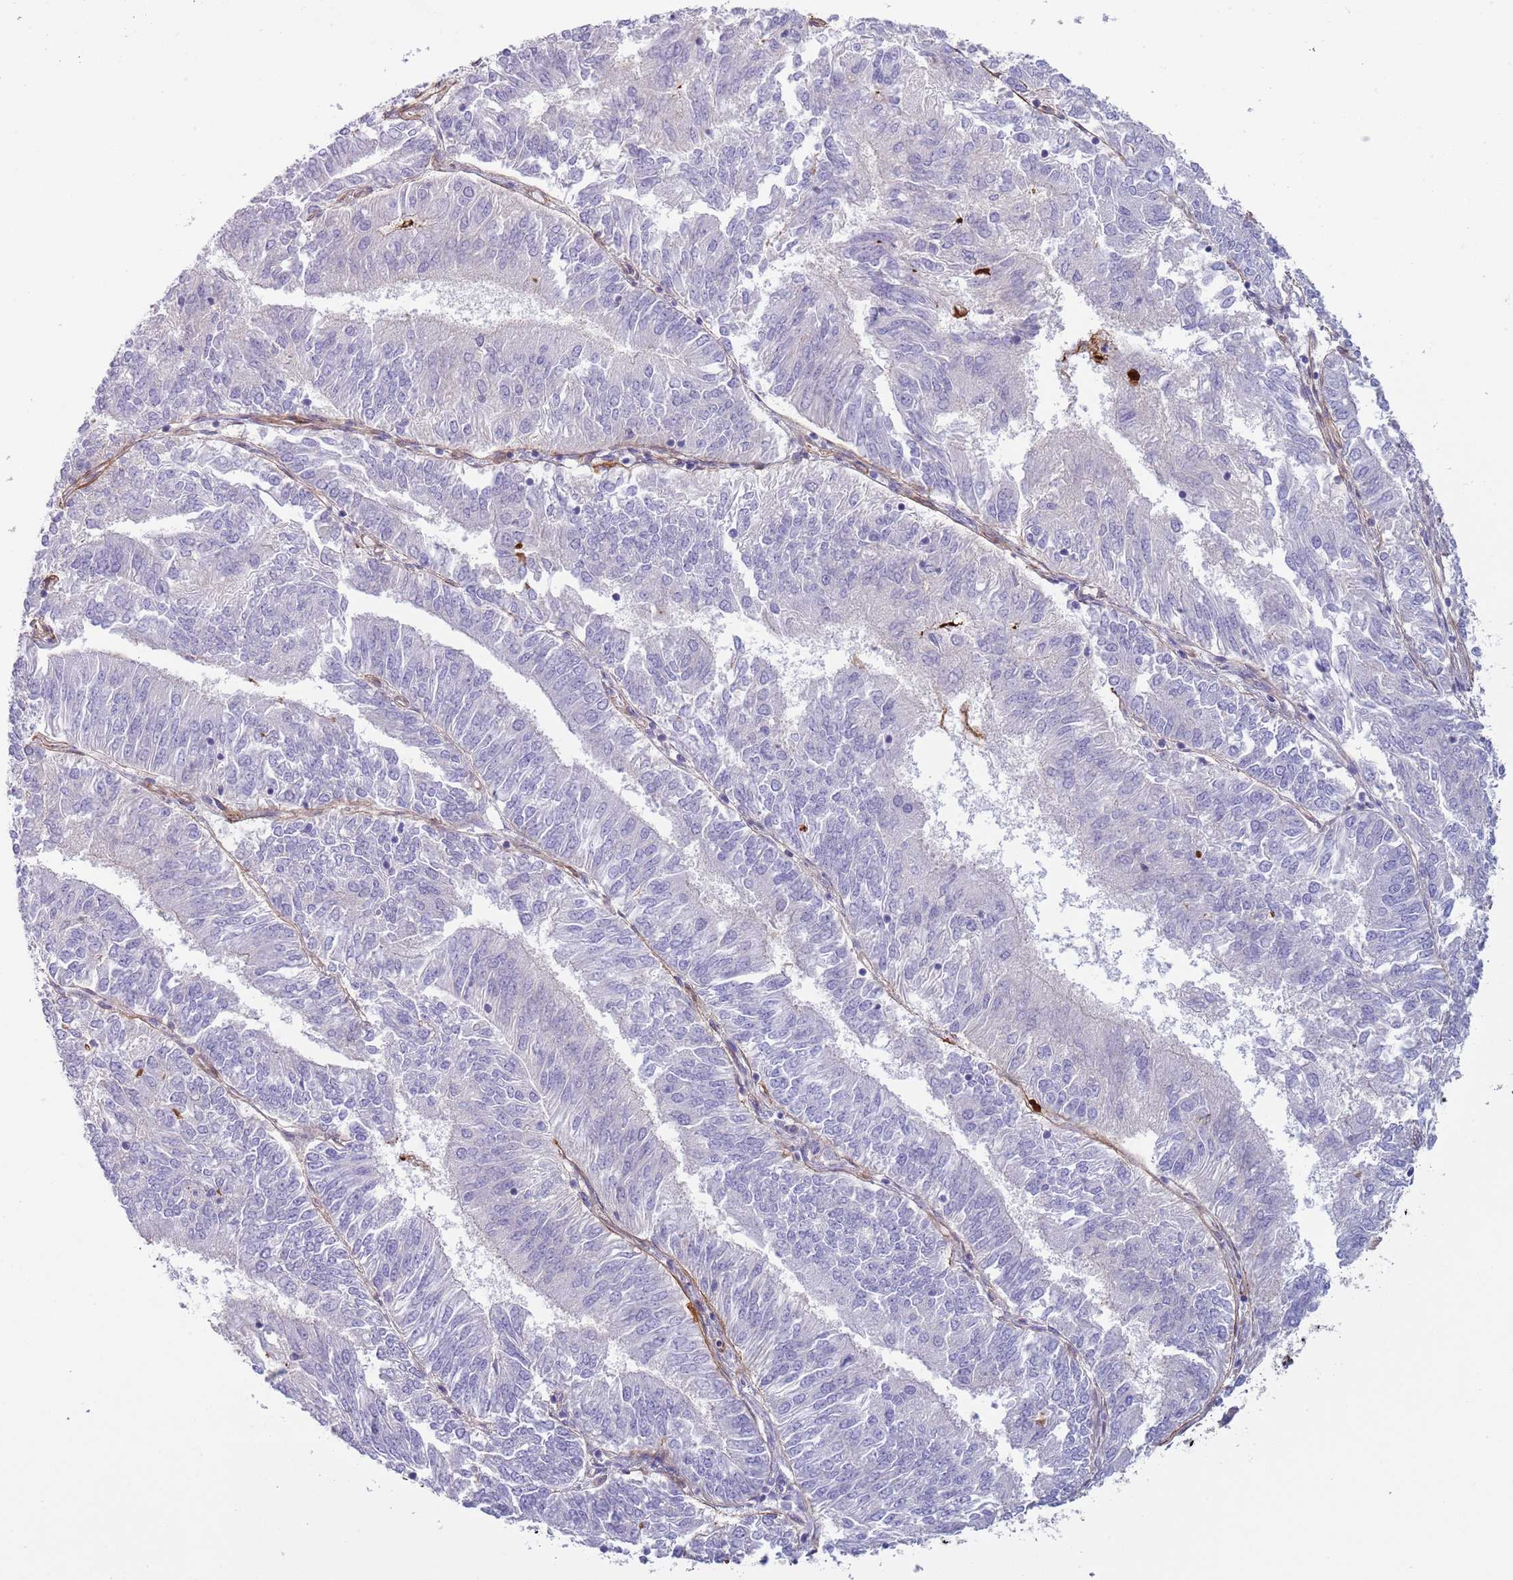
{"staining": {"intensity": "negative", "quantity": "none", "location": "none"}, "tissue": "endometrial cancer", "cell_type": "Tumor cells", "image_type": "cancer", "snomed": [{"axis": "morphology", "description": "Adenocarcinoma, NOS"}, {"axis": "topography", "description": "Endometrium"}], "caption": "This is a photomicrograph of immunohistochemistry staining of endometrial cancer, which shows no staining in tumor cells.", "gene": "TINAGL1", "patient": {"sex": "female", "age": 58}}